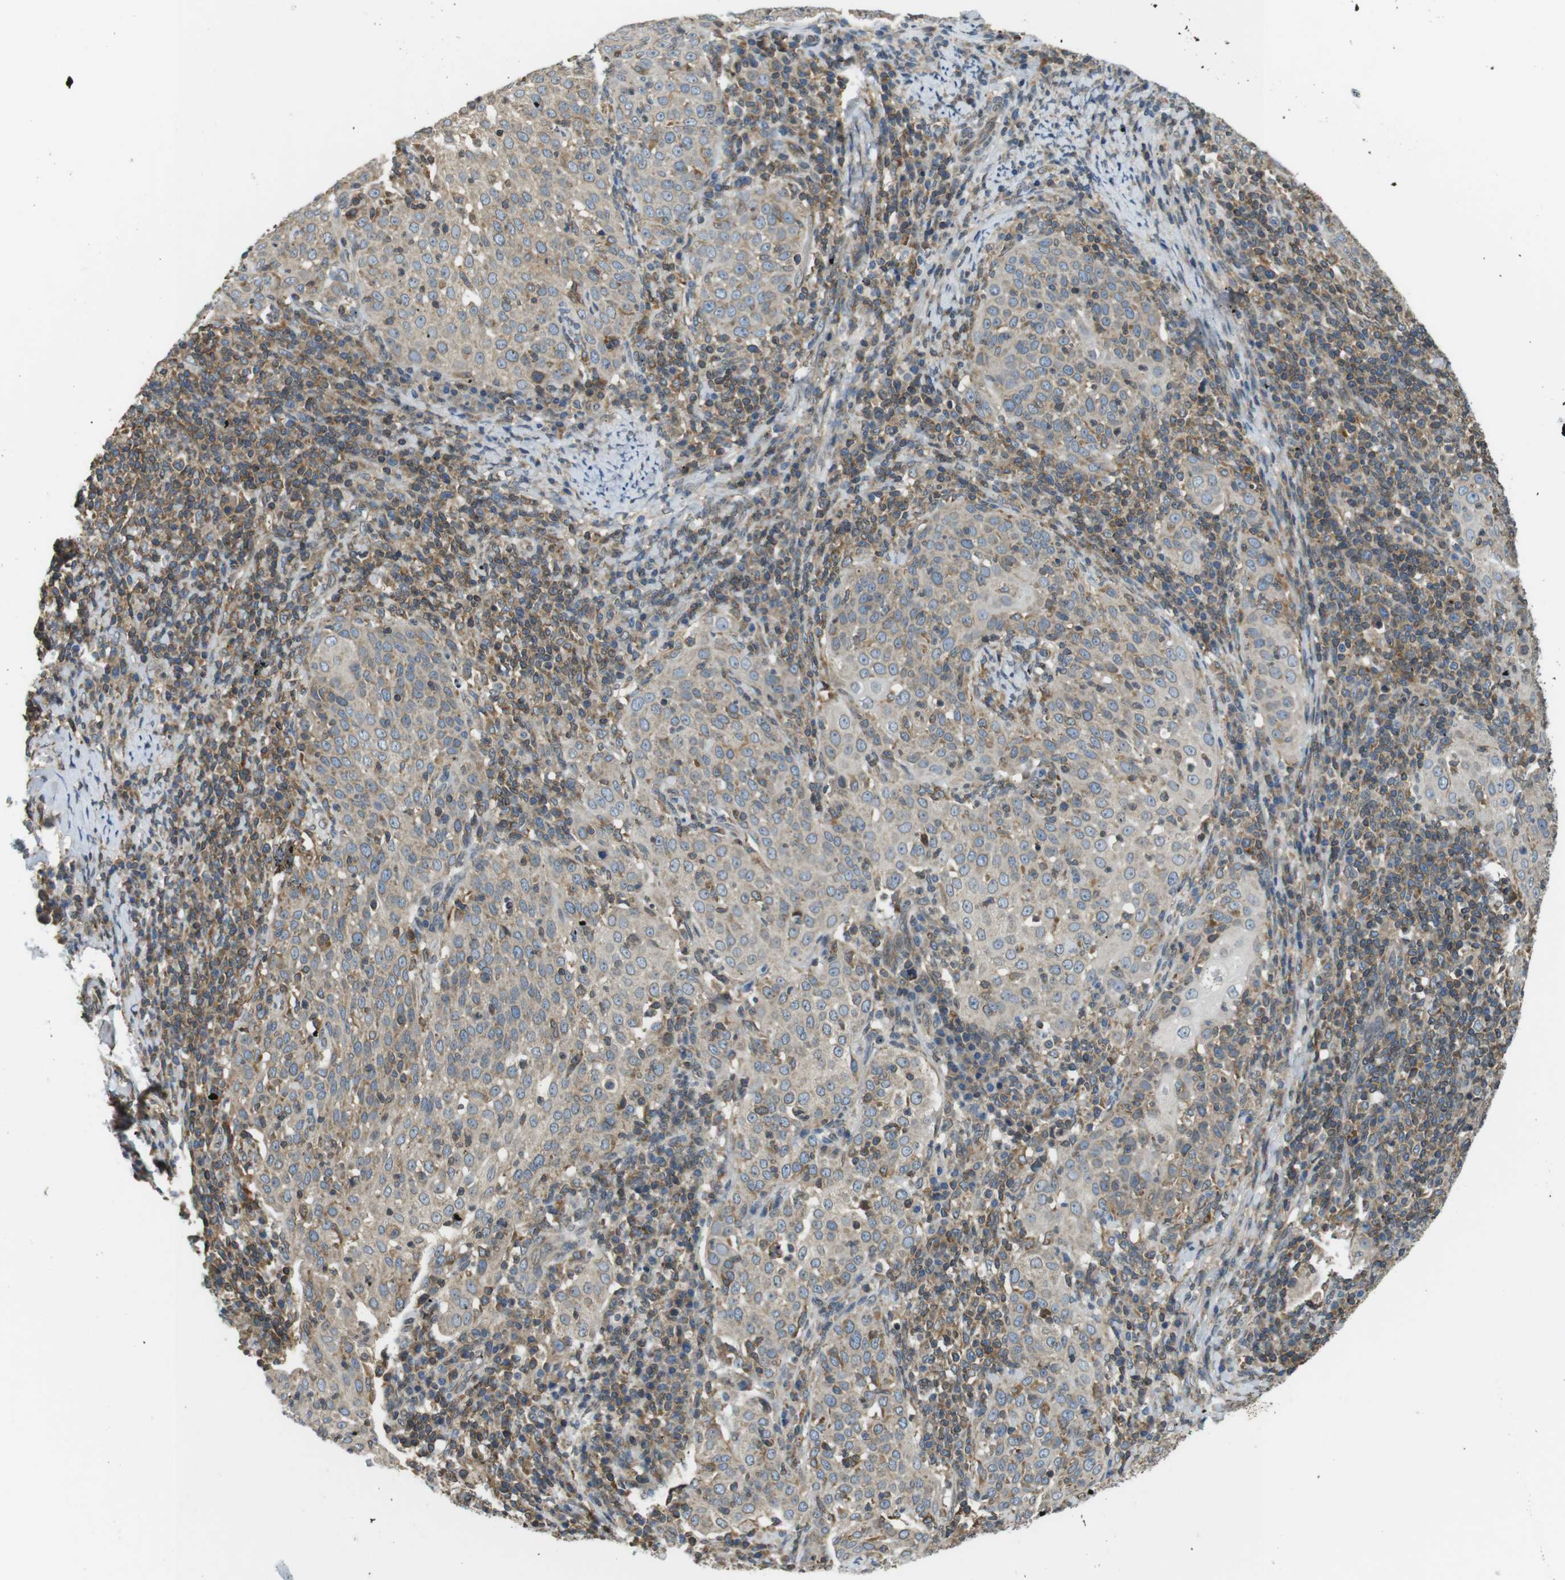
{"staining": {"intensity": "weak", "quantity": ">75%", "location": "cytoplasmic/membranous,nuclear"}, "tissue": "cervical cancer", "cell_type": "Tumor cells", "image_type": "cancer", "snomed": [{"axis": "morphology", "description": "Squamous cell carcinoma, NOS"}, {"axis": "topography", "description": "Cervix"}], "caption": "IHC of squamous cell carcinoma (cervical) exhibits low levels of weak cytoplasmic/membranous and nuclear expression in approximately >75% of tumor cells.", "gene": "TMX4", "patient": {"sex": "female", "age": 51}}